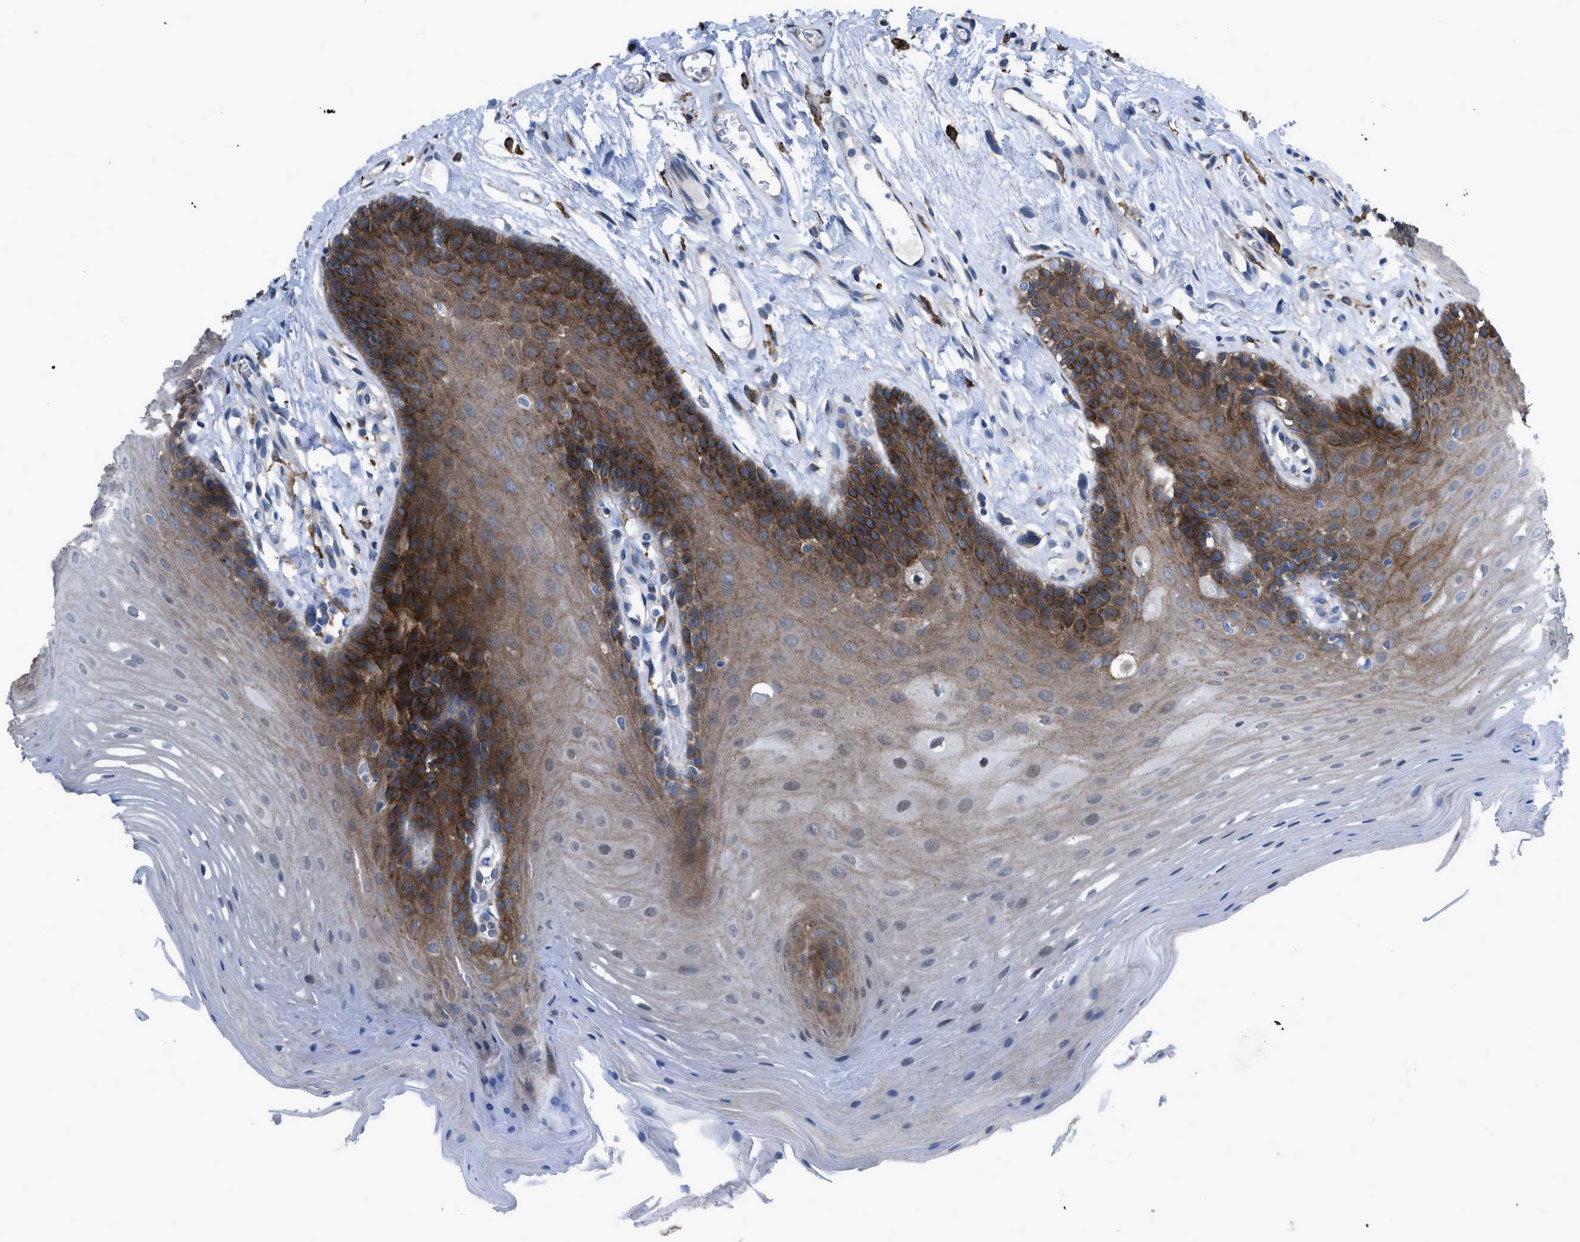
{"staining": {"intensity": "strong", "quantity": ">75%", "location": "cytoplasmic/membranous"}, "tissue": "oral mucosa", "cell_type": "Squamous epithelial cells", "image_type": "normal", "snomed": [{"axis": "morphology", "description": "Normal tissue, NOS"}, {"axis": "morphology", "description": "Squamous cell carcinoma, NOS"}, {"axis": "topography", "description": "Oral tissue"}, {"axis": "topography", "description": "Head-Neck"}], "caption": "Strong cytoplasmic/membranous positivity for a protein is appreciated in about >75% of squamous epithelial cells of unremarkable oral mucosa using immunohistochemistry.", "gene": "EGFR", "patient": {"sex": "male", "age": 71}}